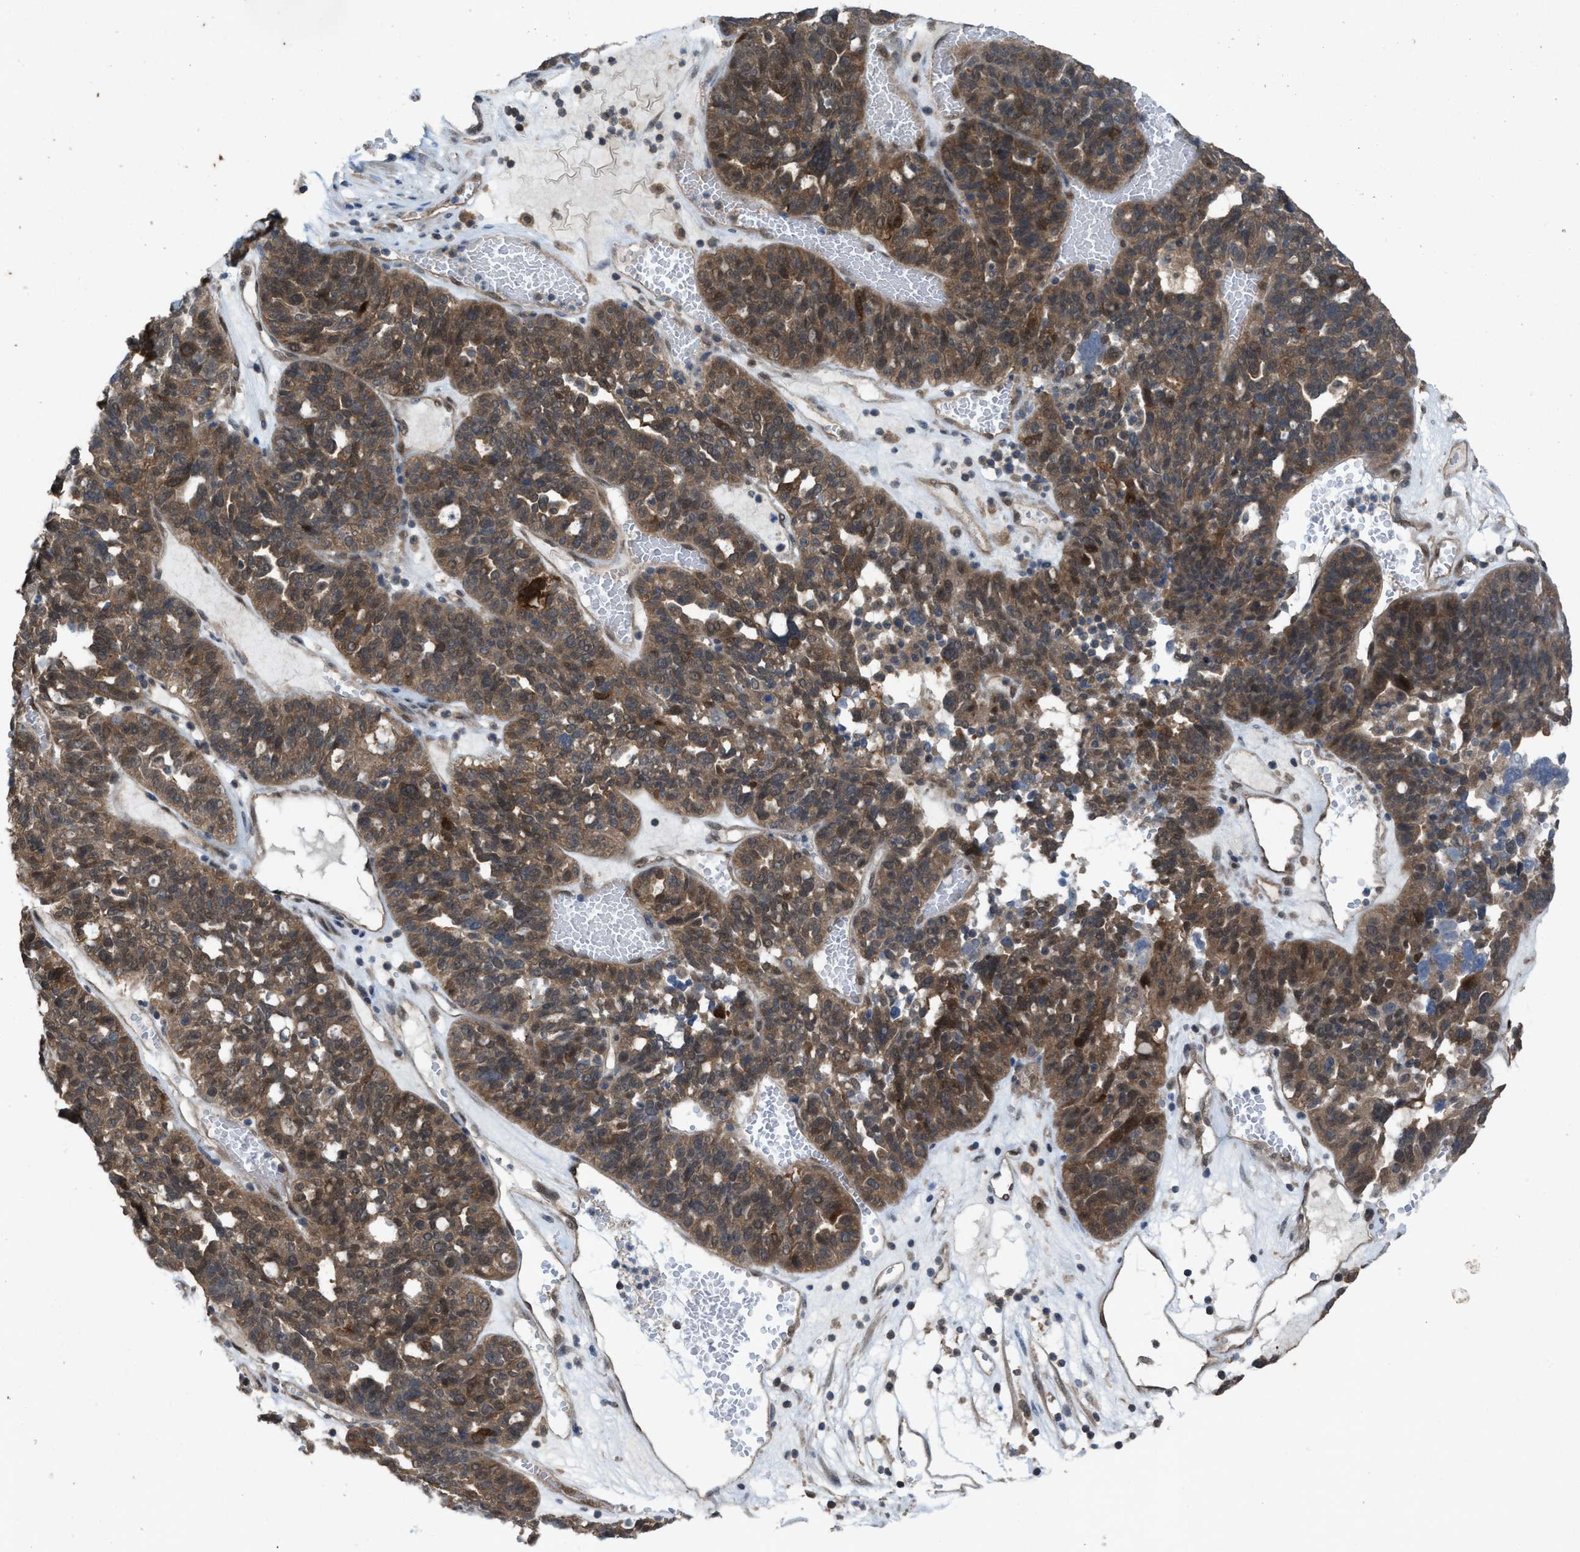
{"staining": {"intensity": "weak", "quantity": ">75%", "location": "cytoplasmic/membranous"}, "tissue": "ovarian cancer", "cell_type": "Tumor cells", "image_type": "cancer", "snomed": [{"axis": "morphology", "description": "Cystadenocarcinoma, serous, NOS"}, {"axis": "topography", "description": "Ovary"}], "caption": "The histopathology image exhibits immunohistochemical staining of ovarian serous cystadenocarcinoma. There is weak cytoplasmic/membranous expression is appreciated in approximately >75% of tumor cells. The staining was performed using DAB to visualize the protein expression in brown, while the nuclei were stained in blue with hematoxylin (Magnification: 20x).", "gene": "PLAA", "patient": {"sex": "female", "age": 59}}